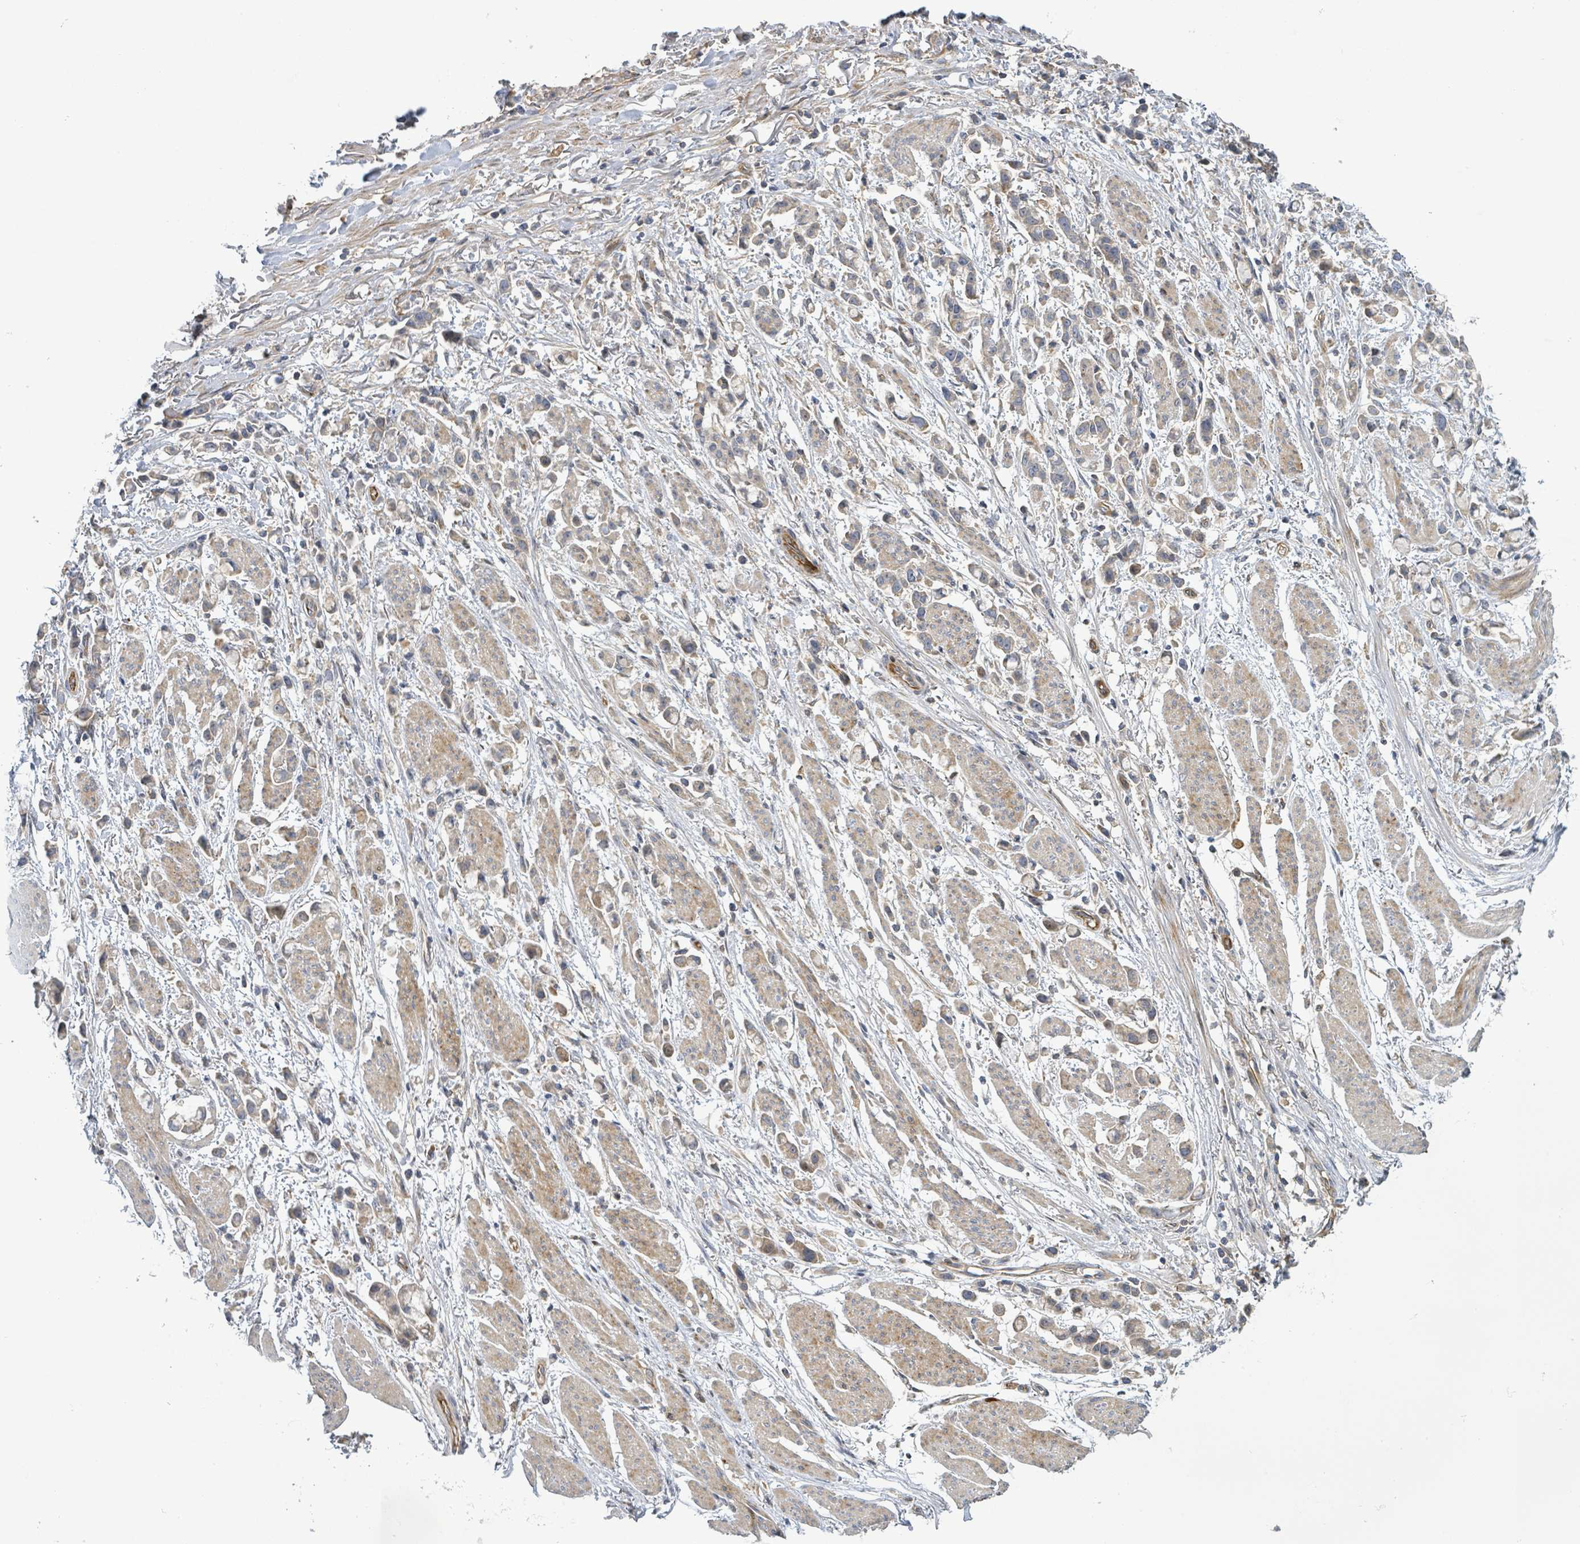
{"staining": {"intensity": "weak", "quantity": "25%-75%", "location": "cytoplasmic/membranous"}, "tissue": "stomach cancer", "cell_type": "Tumor cells", "image_type": "cancer", "snomed": [{"axis": "morphology", "description": "Adenocarcinoma, NOS"}, {"axis": "topography", "description": "Stomach"}], "caption": "DAB immunohistochemical staining of stomach cancer (adenocarcinoma) exhibits weak cytoplasmic/membranous protein expression in about 25%-75% of tumor cells.", "gene": "CFAP210", "patient": {"sex": "female", "age": 81}}